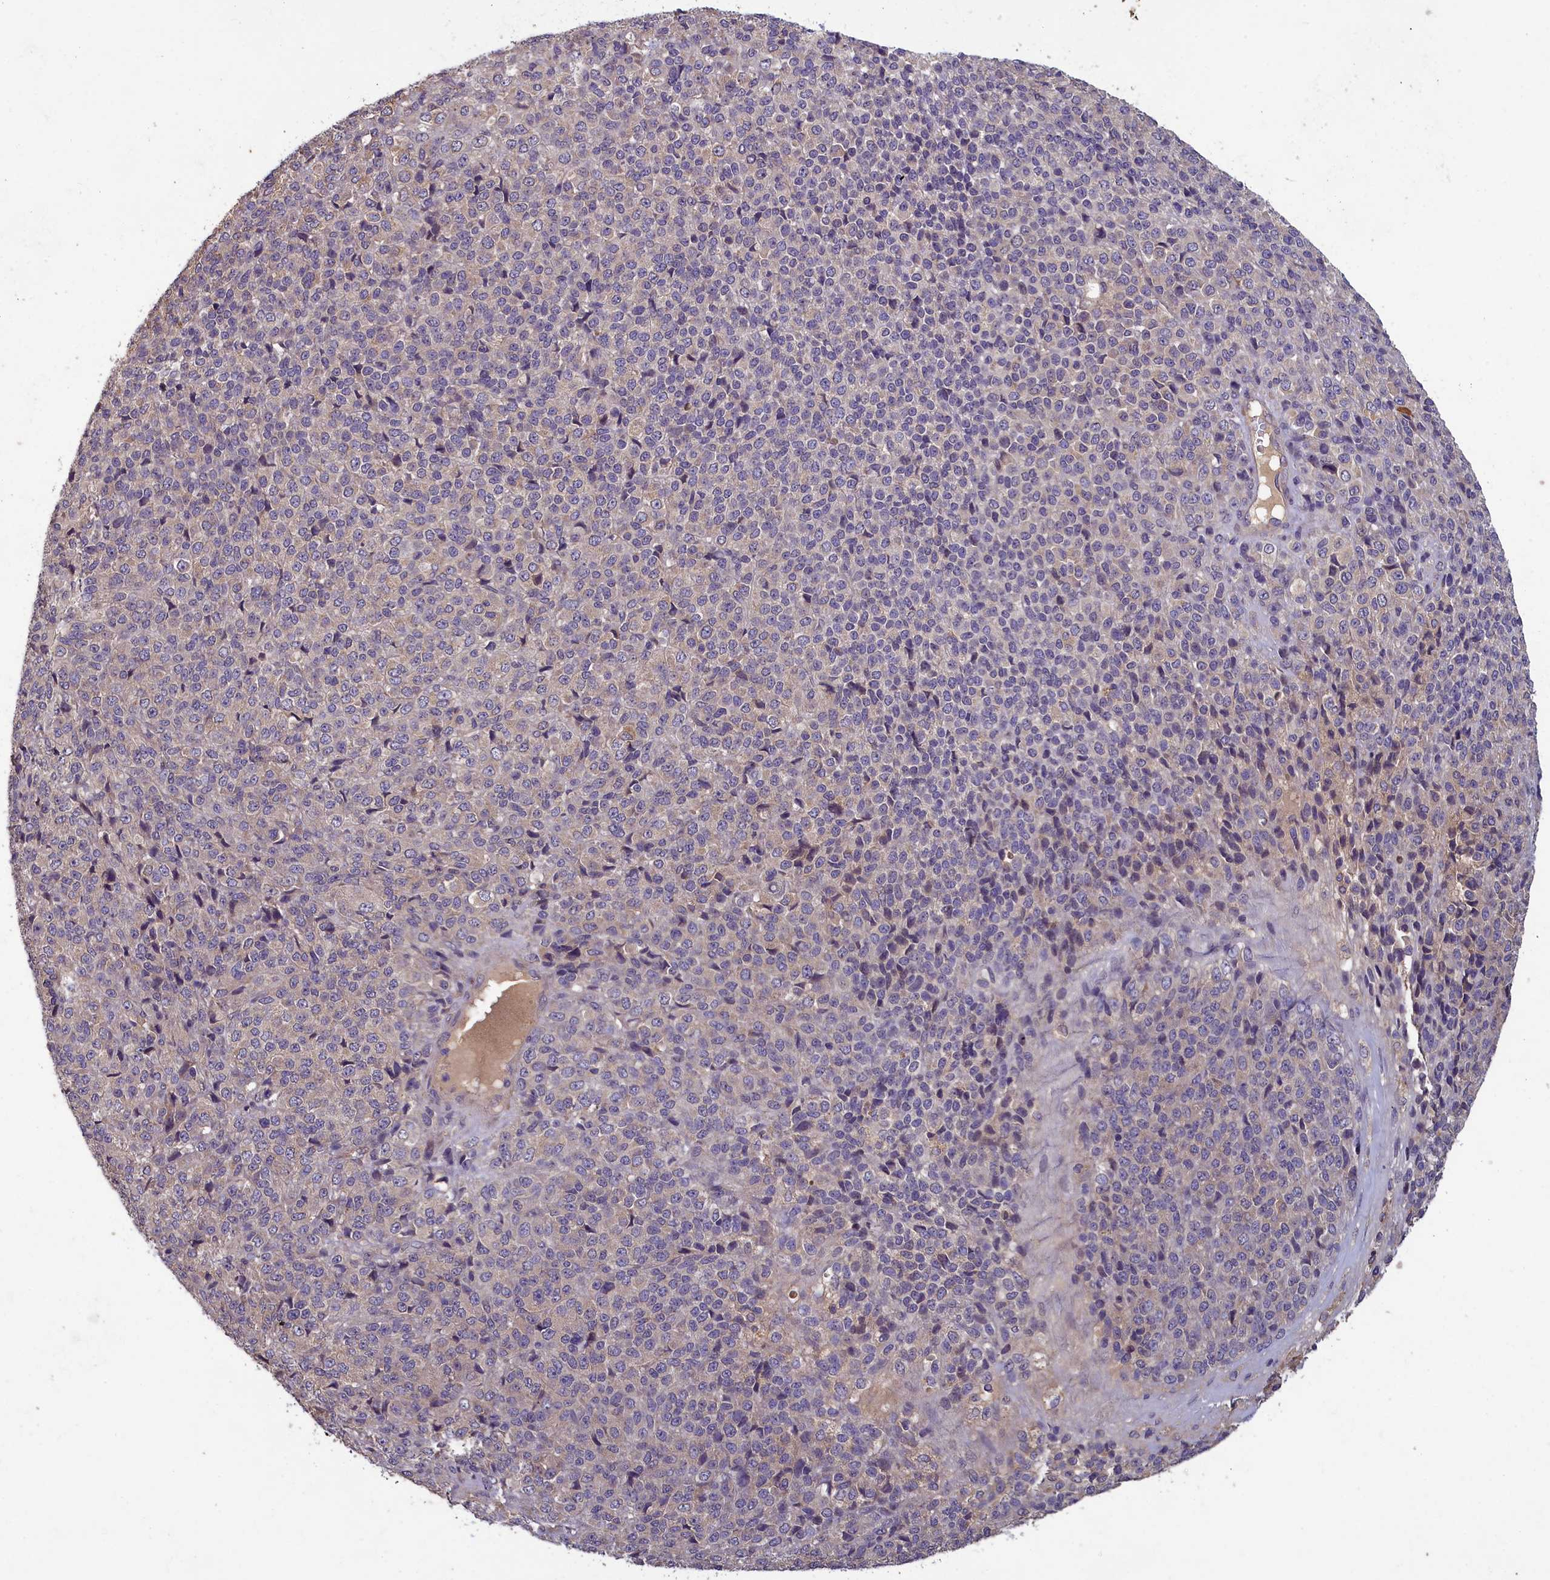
{"staining": {"intensity": "negative", "quantity": "none", "location": "none"}, "tissue": "melanoma", "cell_type": "Tumor cells", "image_type": "cancer", "snomed": [{"axis": "morphology", "description": "Malignant melanoma, Metastatic site"}, {"axis": "topography", "description": "Brain"}], "caption": "The photomicrograph reveals no staining of tumor cells in malignant melanoma (metastatic site). (DAB (3,3'-diaminobenzidine) IHC, high magnification).", "gene": "NUDT6", "patient": {"sex": "female", "age": 56}}